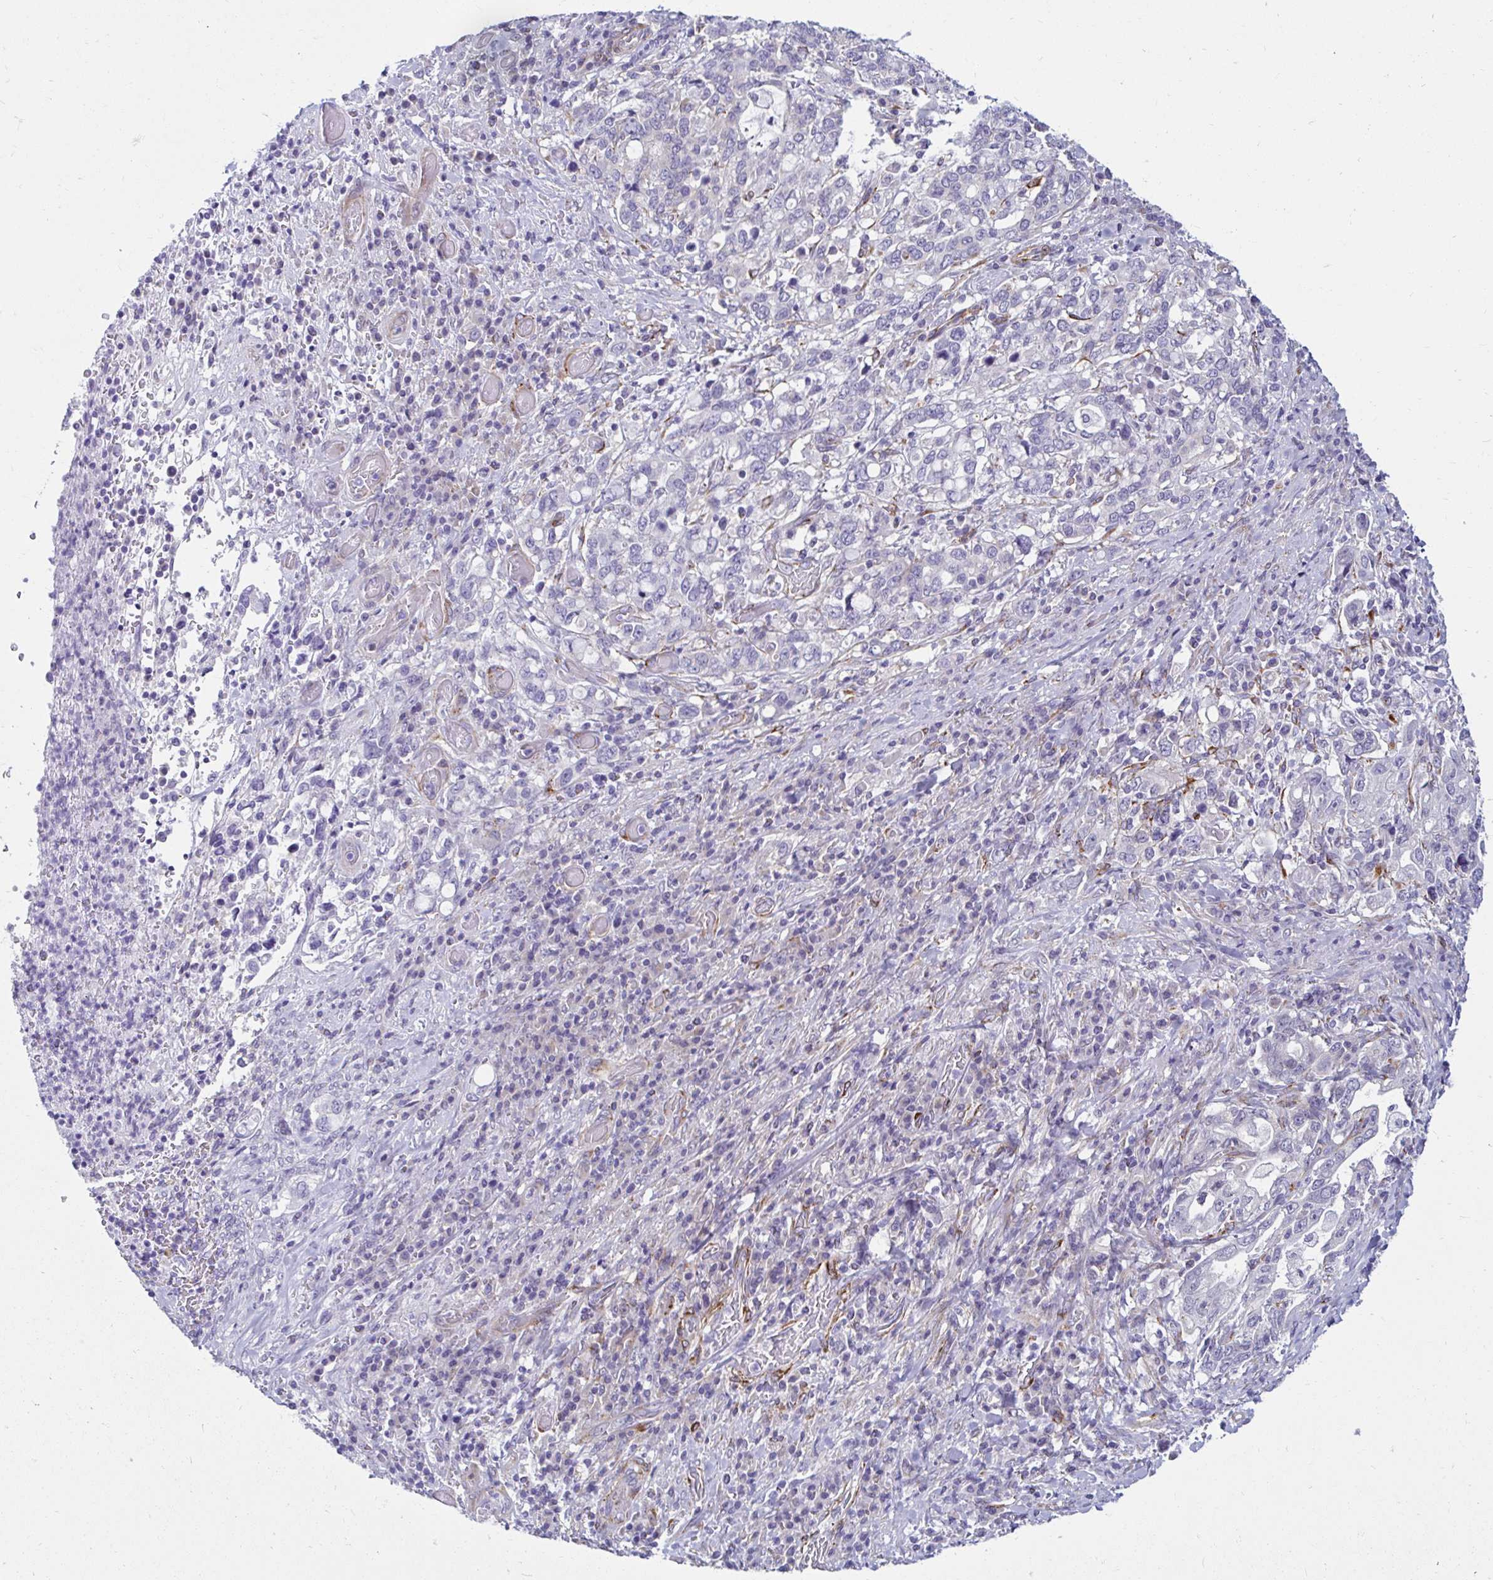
{"staining": {"intensity": "negative", "quantity": "none", "location": "none"}, "tissue": "testis cancer", "cell_type": "Tumor cells", "image_type": "cancer", "snomed": [{"axis": "morphology", "description": "Carcinoma, Embryonal, NOS"}, {"axis": "topography", "description": "Testis"}], "caption": "DAB immunohistochemical staining of testis cancer reveals no significant positivity in tumor cells. Brightfield microscopy of immunohistochemistry (IHC) stained with DAB (3,3'-diaminobenzidine) (brown) and hematoxylin (blue), captured at high magnification.", "gene": "ANKRD62", "patient": {"sex": "male", "age": 20}}